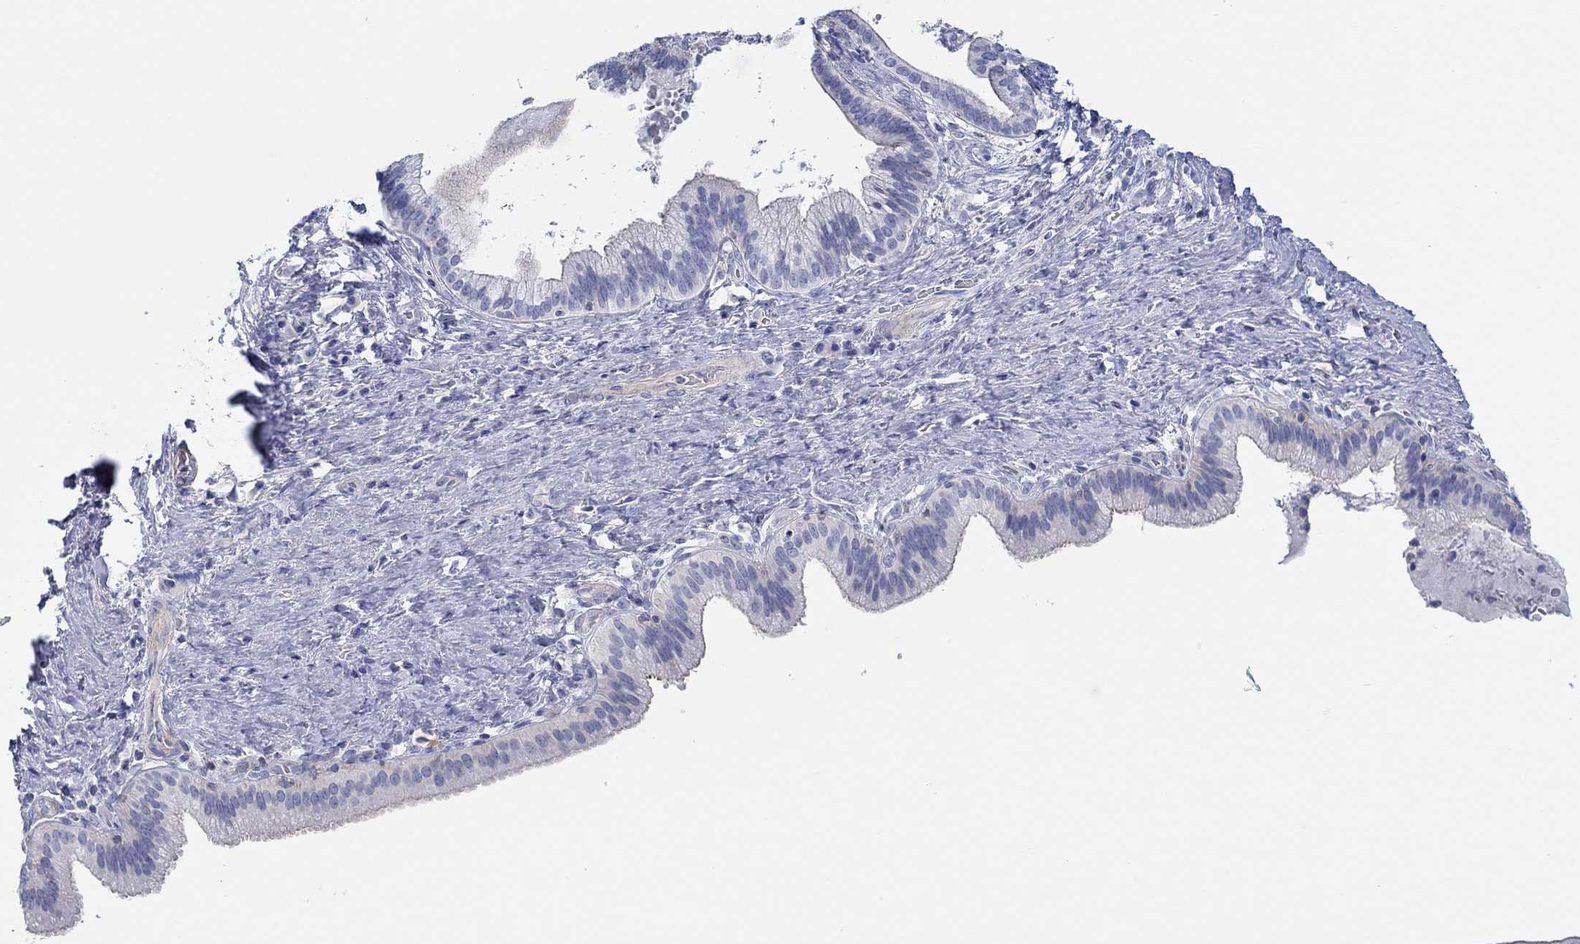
{"staining": {"intensity": "negative", "quantity": "none", "location": "none"}, "tissue": "liver cancer", "cell_type": "Tumor cells", "image_type": "cancer", "snomed": [{"axis": "morphology", "description": "Cholangiocarcinoma"}, {"axis": "topography", "description": "Liver"}], "caption": "DAB immunohistochemical staining of human liver cancer (cholangiocarcinoma) demonstrates no significant expression in tumor cells.", "gene": "PPIL6", "patient": {"sex": "female", "age": 73}}